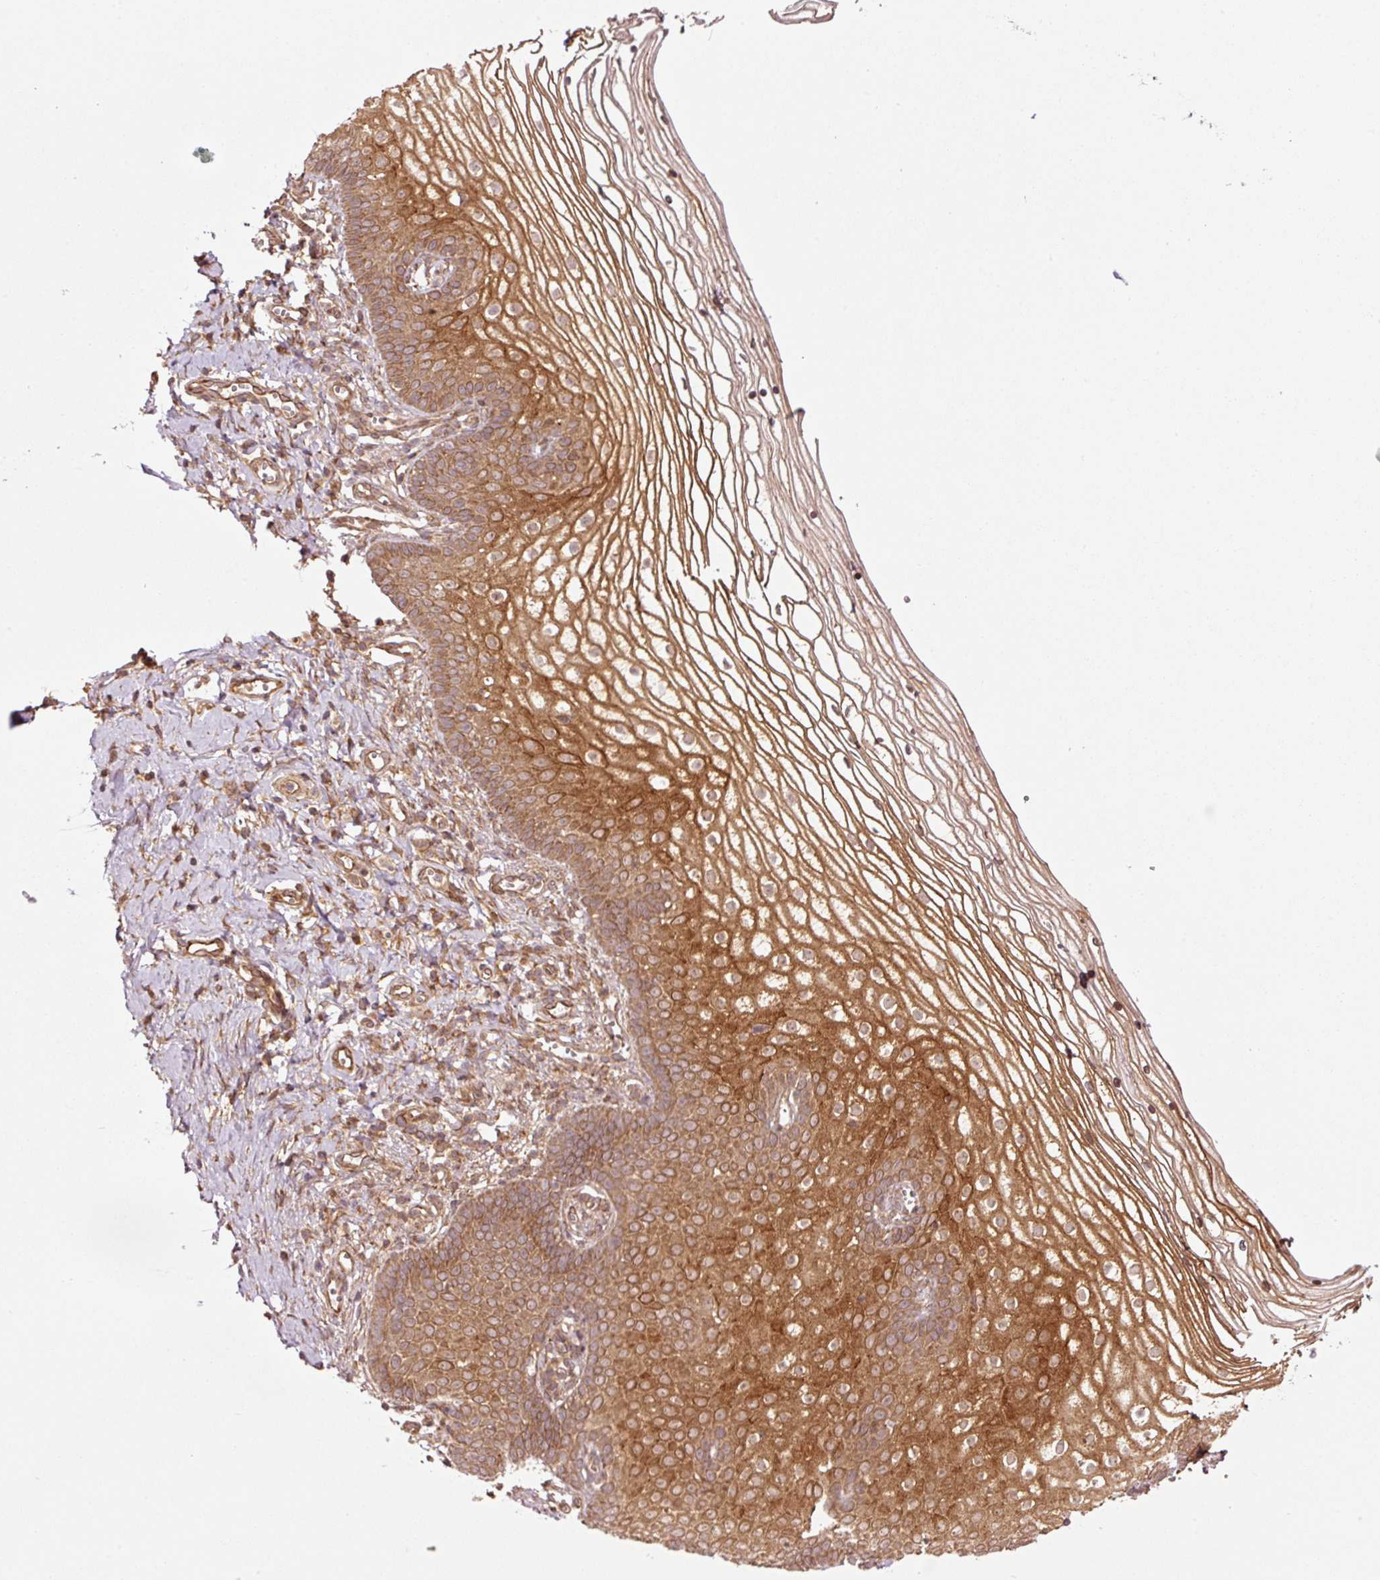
{"staining": {"intensity": "strong", "quantity": ">75%", "location": "cytoplasmic/membranous"}, "tissue": "vagina", "cell_type": "Squamous epithelial cells", "image_type": "normal", "snomed": [{"axis": "morphology", "description": "Normal tissue, NOS"}, {"axis": "topography", "description": "Vagina"}], "caption": "Immunohistochemistry photomicrograph of normal vagina: human vagina stained using immunohistochemistry (IHC) demonstrates high levels of strong protein expression localized specifically in the cytoplasmic/membranous of squamous epithelial cells, appearing as a cytoplasmic/membranous brown color.", "gene": "OXER1", "patient": {"sex": "female", "age": 56}}